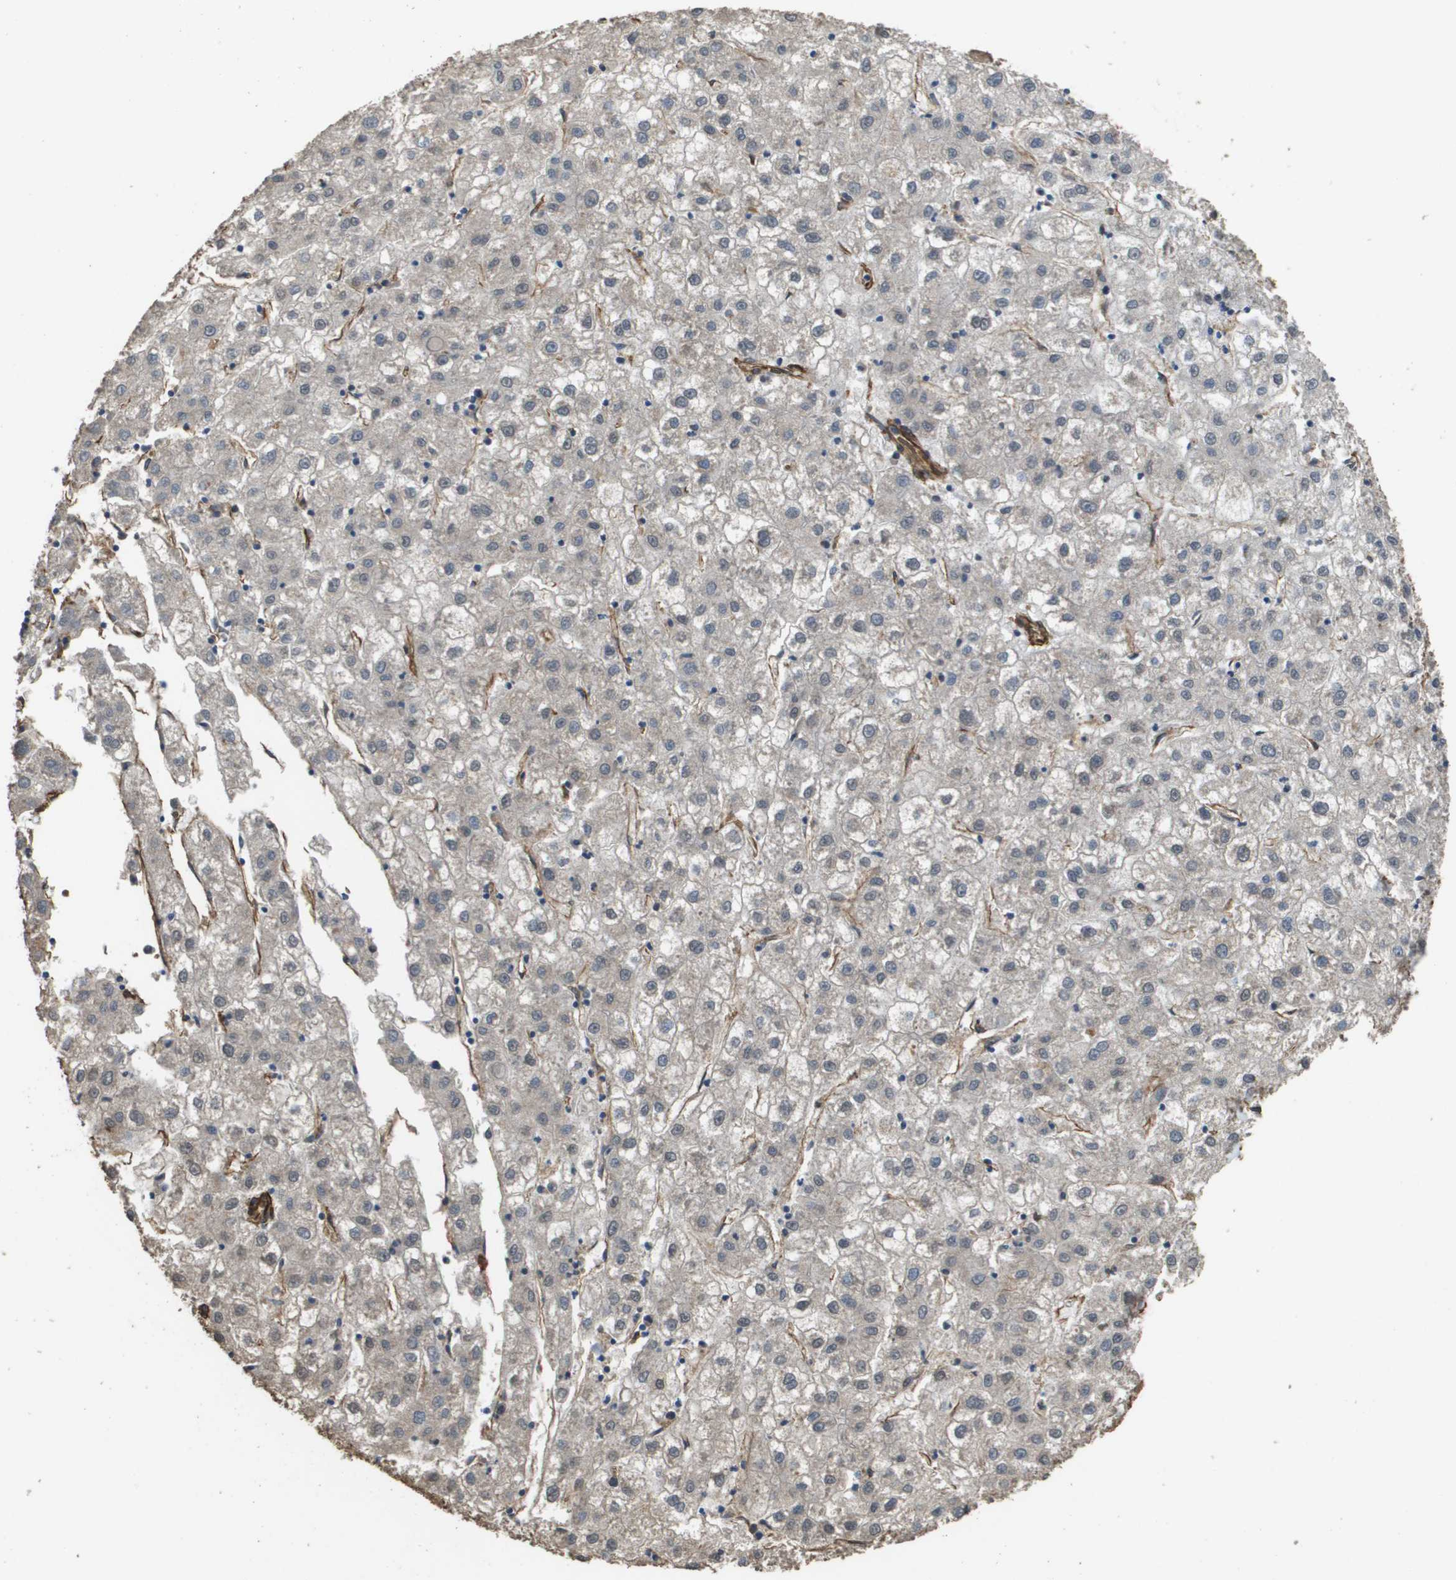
{"staining": {"intensity": "weak", "quantity": "<25%", "location": "cytoplasmic/membranous"}, "tissue": "liver cancer", "cell_type": "Tumor cells", "image_type": "cancer", "snomed": [{"axis": "morphology", "description": "Carcinoma, Hepatocellular, NOS"}, {"axis": "topography", "description": "Liver"}], "caption": "The micrograph displays no significant staining in tumor cells of liver hepatocellular carcinoma. (Stains: DAB (3,3'-diaminobenzidine) IHC with hematoxylin counter stain, Microscopy: brightfield microscopy at high magnification).", "gene": "AAMP", "patient": {"sex": "male", "age": 72}}